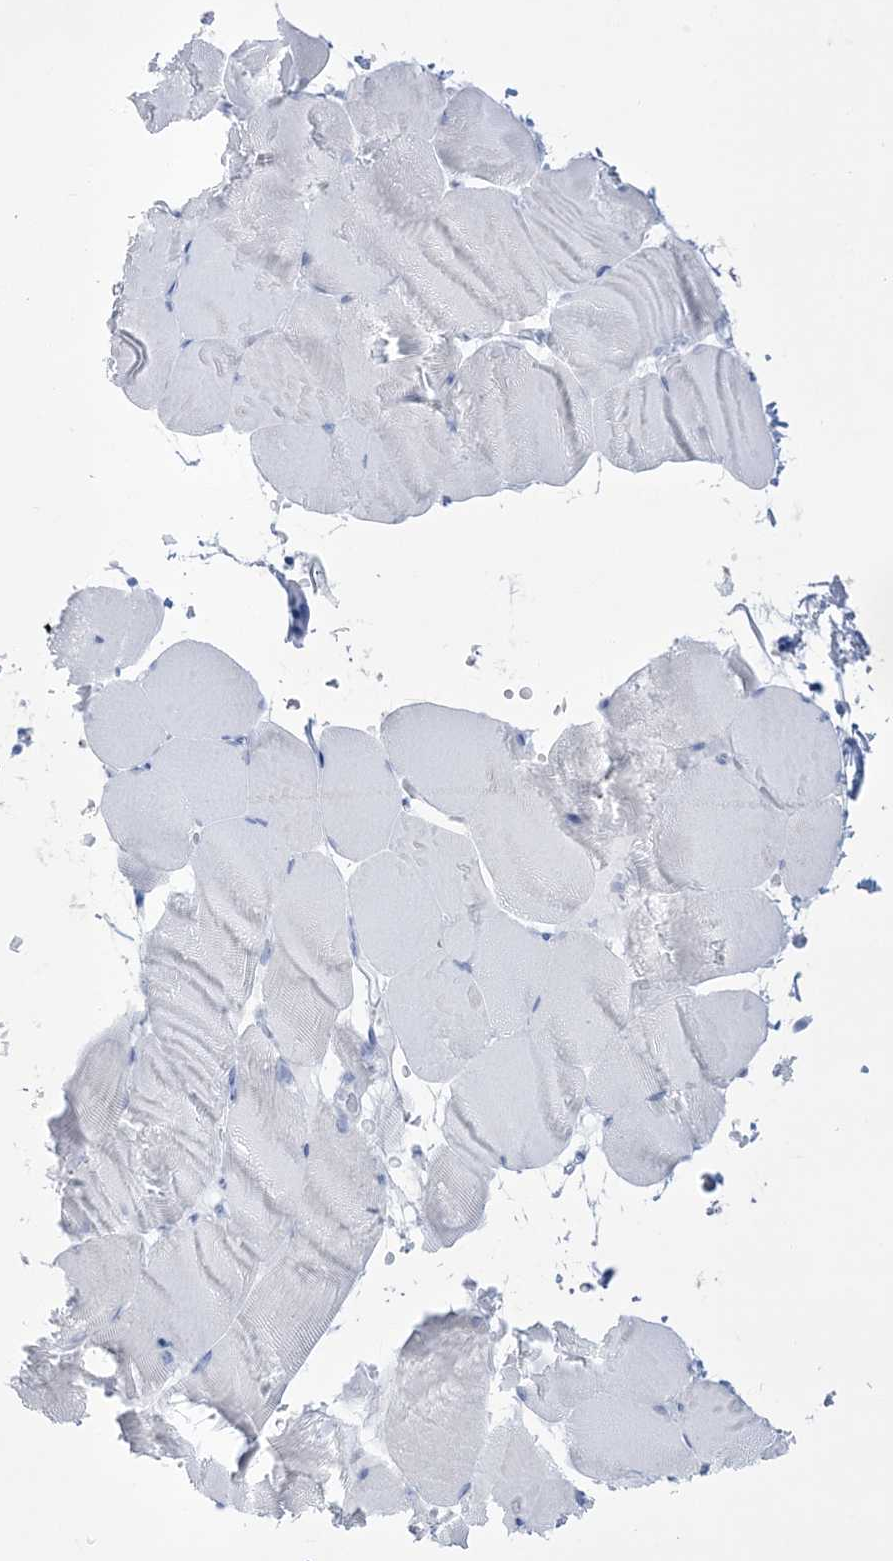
{"staining": {"intensity": "negative", "quantity": "none", "location": "none"}, "tissue": "skeletal muscle", "cell_type": "Myocytes", "image_type": "normal", "snomed": [{"axis": "morphology", "description": "Normal tissue, NOS"}, {"axis": "topography", "description": "Skeletal muscle"}, {"axis": "topography", "description": "Parathyroid gland"}], "caption": "Immunohistochemical staining of unremarkable skeletal muscle displays no significant positivity in myocytes. (IHC, brightfield microscopy, high magnification).", "gene": "RBP2", "patient": {"sex": "female", "age": 37}}